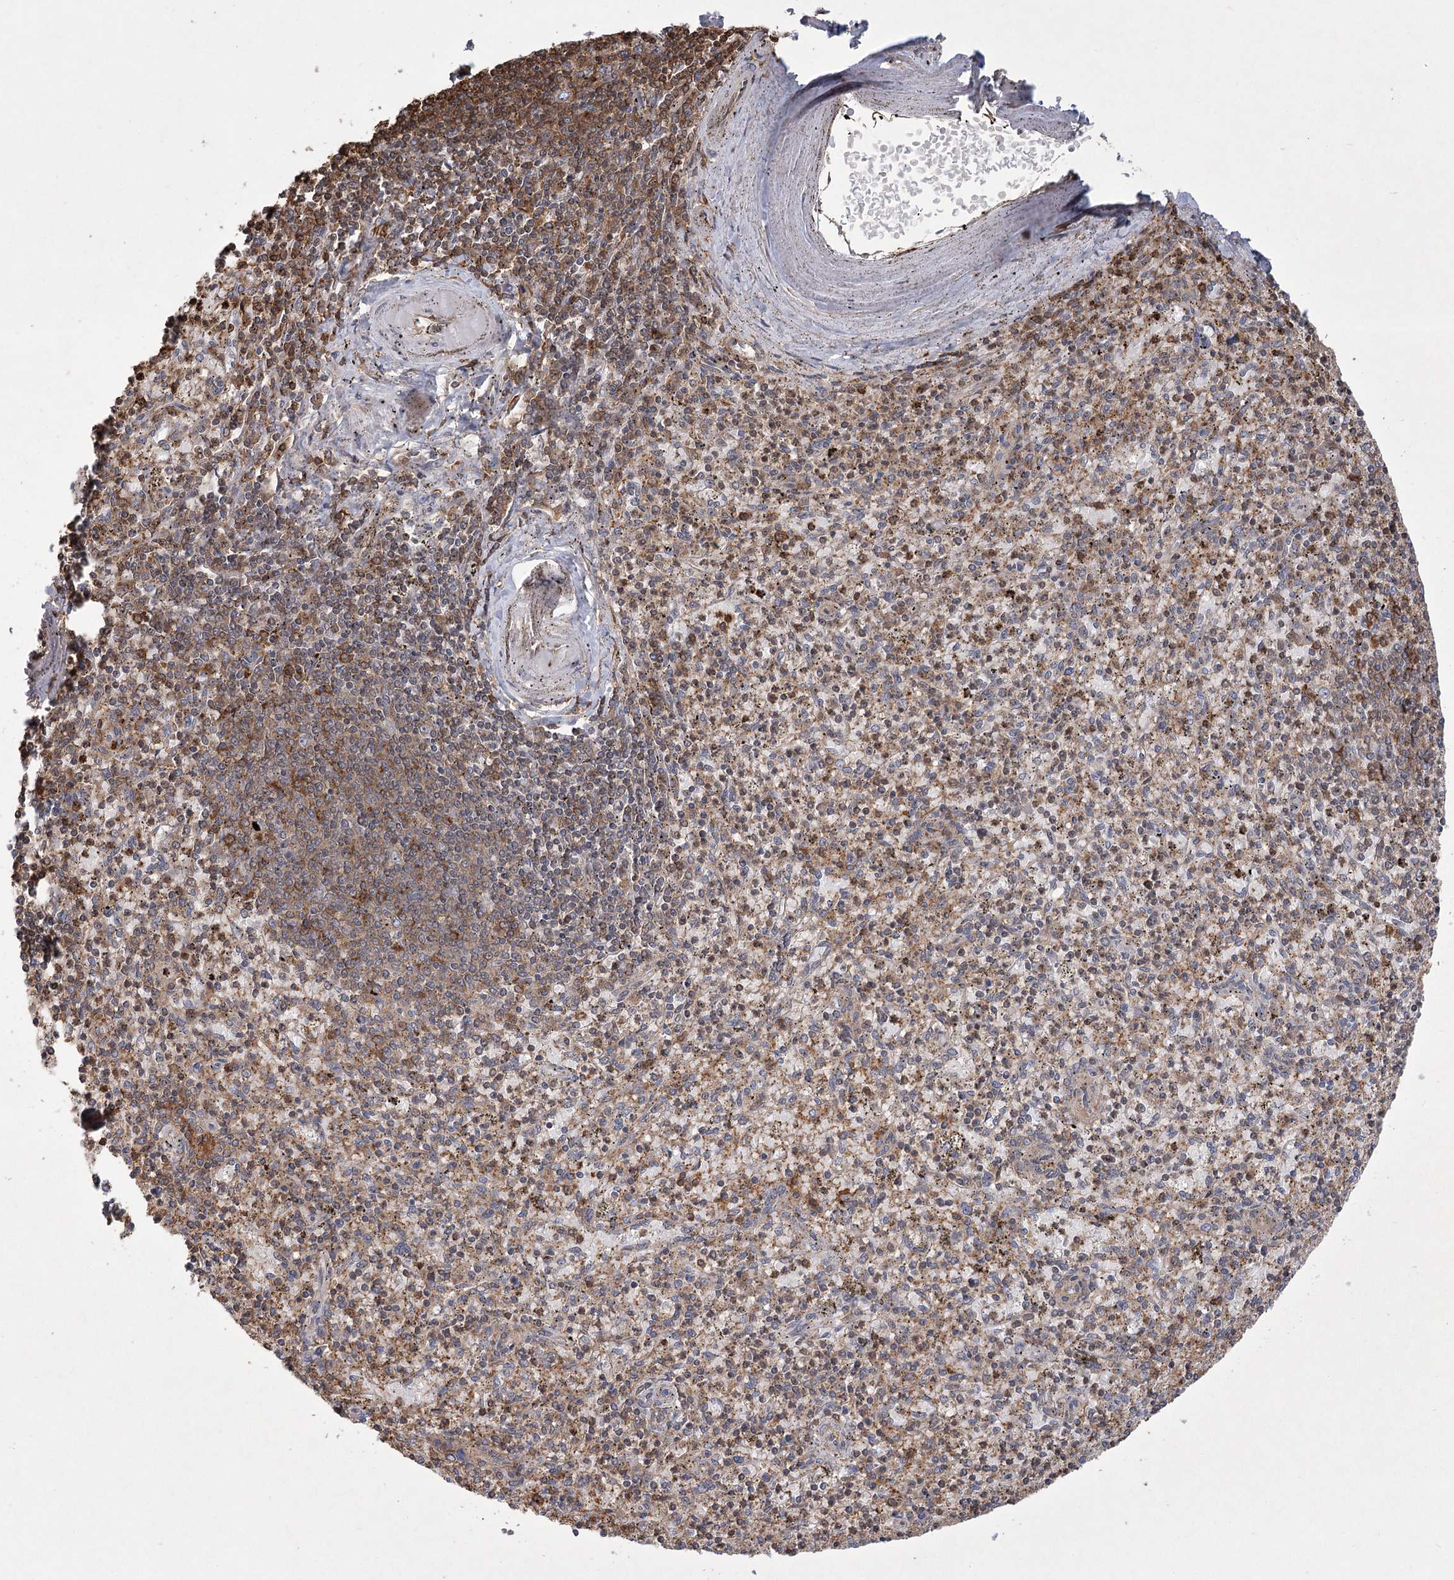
{"staining": {"intensity": "moderate", "quantity": "<25%", "location": "cytoplasmic/membranous"}, "tissue": "spleen", "cell_type": "Cells in red pulp", "image_type": "normal", "snomed": [{"axis": "morphology", "description": "Normal tissue, NOS"}, {"axis": "topography", "description": "Spleen"}], "caption": "Protein staining of unremarkable spleen shows moderate cytoplasmic/membranous expression in approximately <25% of cells in red pulp. The protein of interest is shown in brown color, while the nuclei are stained blue.", "gene": "MEPE", "patient": {"sex": "male", "age": 72}}